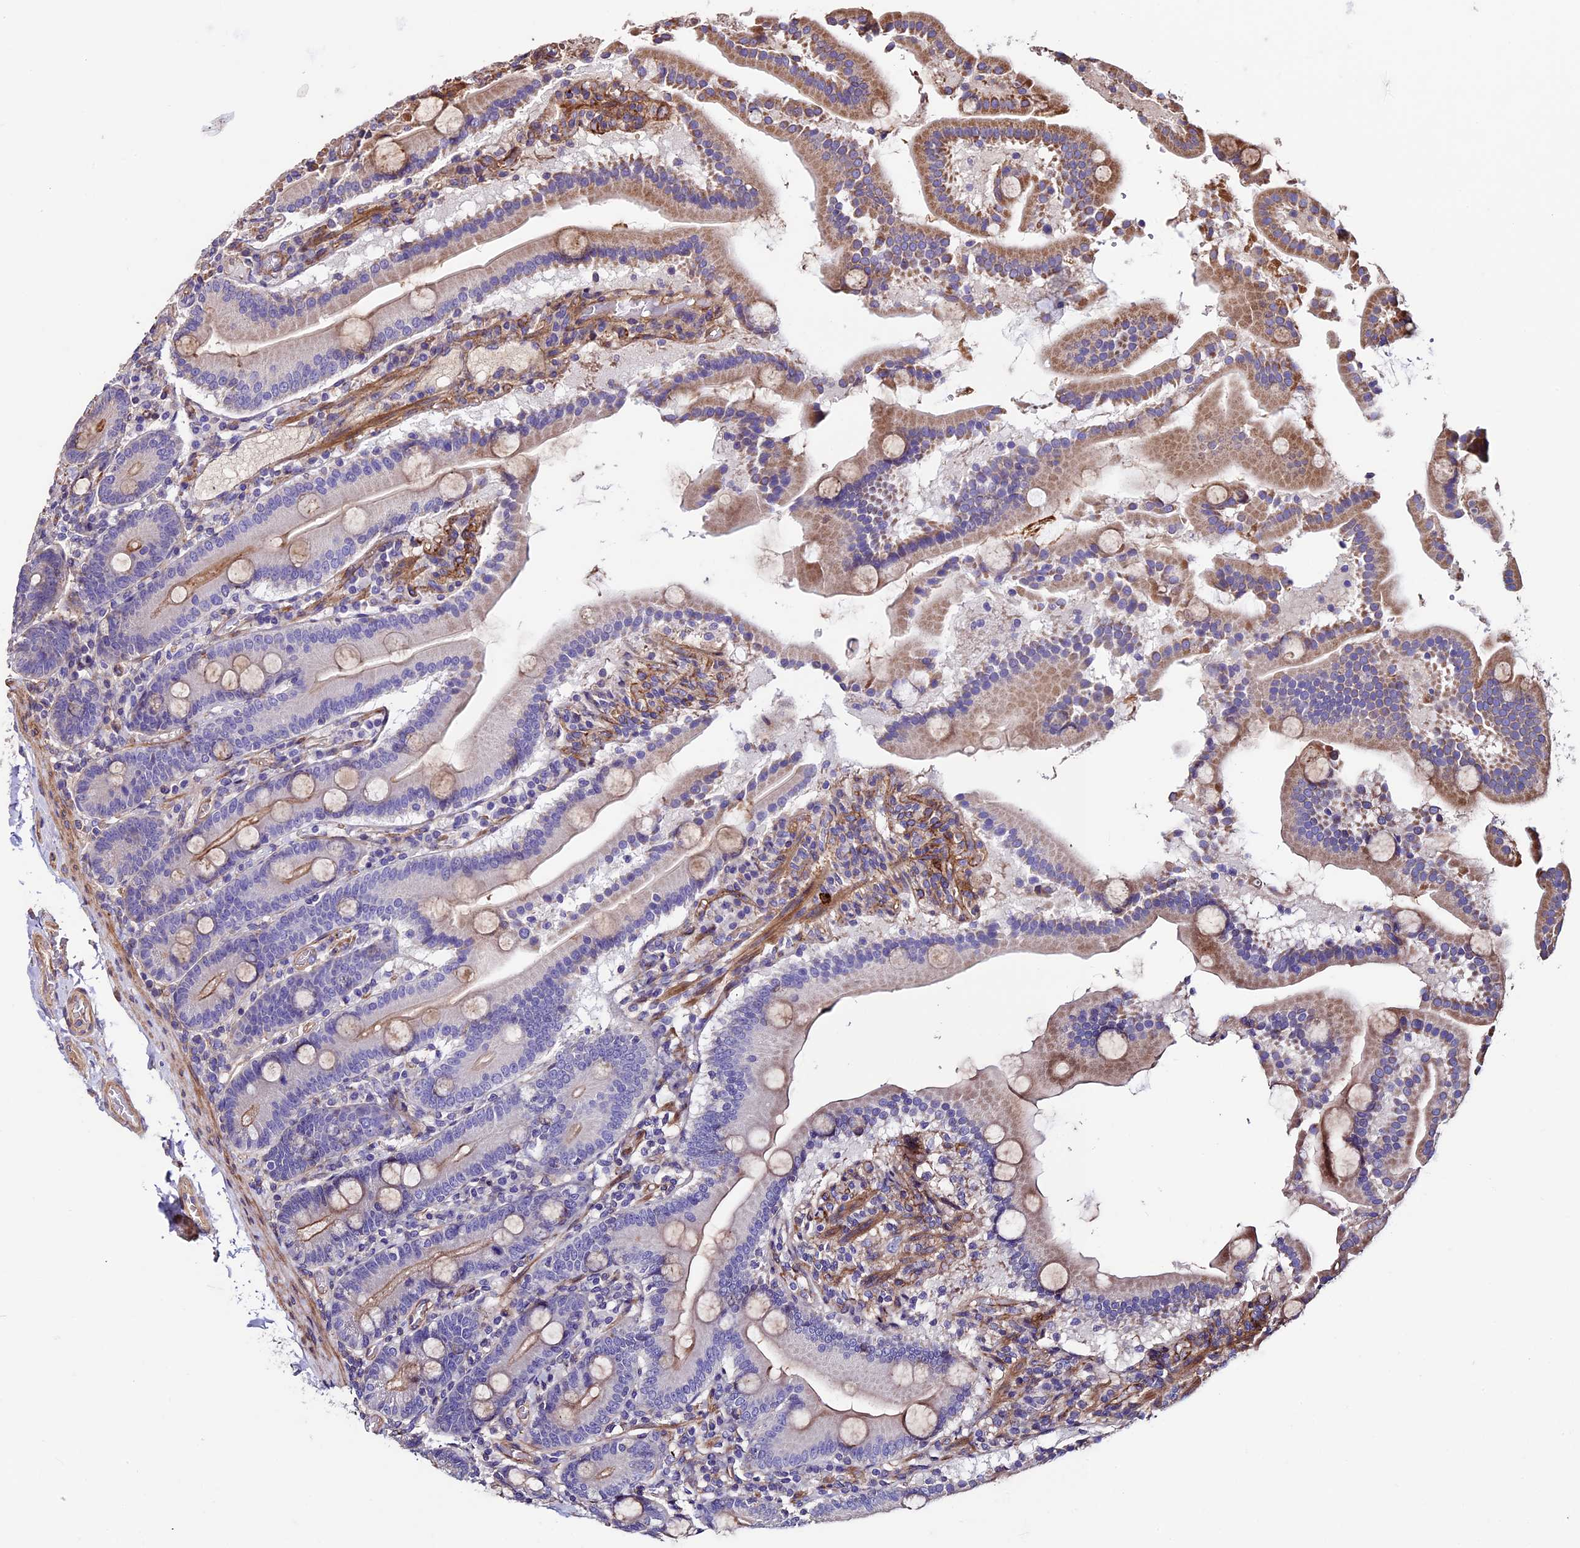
{"staining": {"intensity": "moderate", "quantity": "25%-75%", "location": "cytoplasmic/membranous"}, "tissue": "duodenum", "cell_type": "Glandular cells", "image_type": "normal", "snomed": [{"axis": "morphology", "description": "Normal tissue, NOS"}, {"axis": "topography", "description": "Duodenum"}], "caption": "Glandular cells show medium levels of moderate cytoplasmic/membranous expression in approximately 25%-75% of cells in unremarkable human duodenum.", "gene": "EVA1B", "patient": {"sex": "male", "age": 55}}